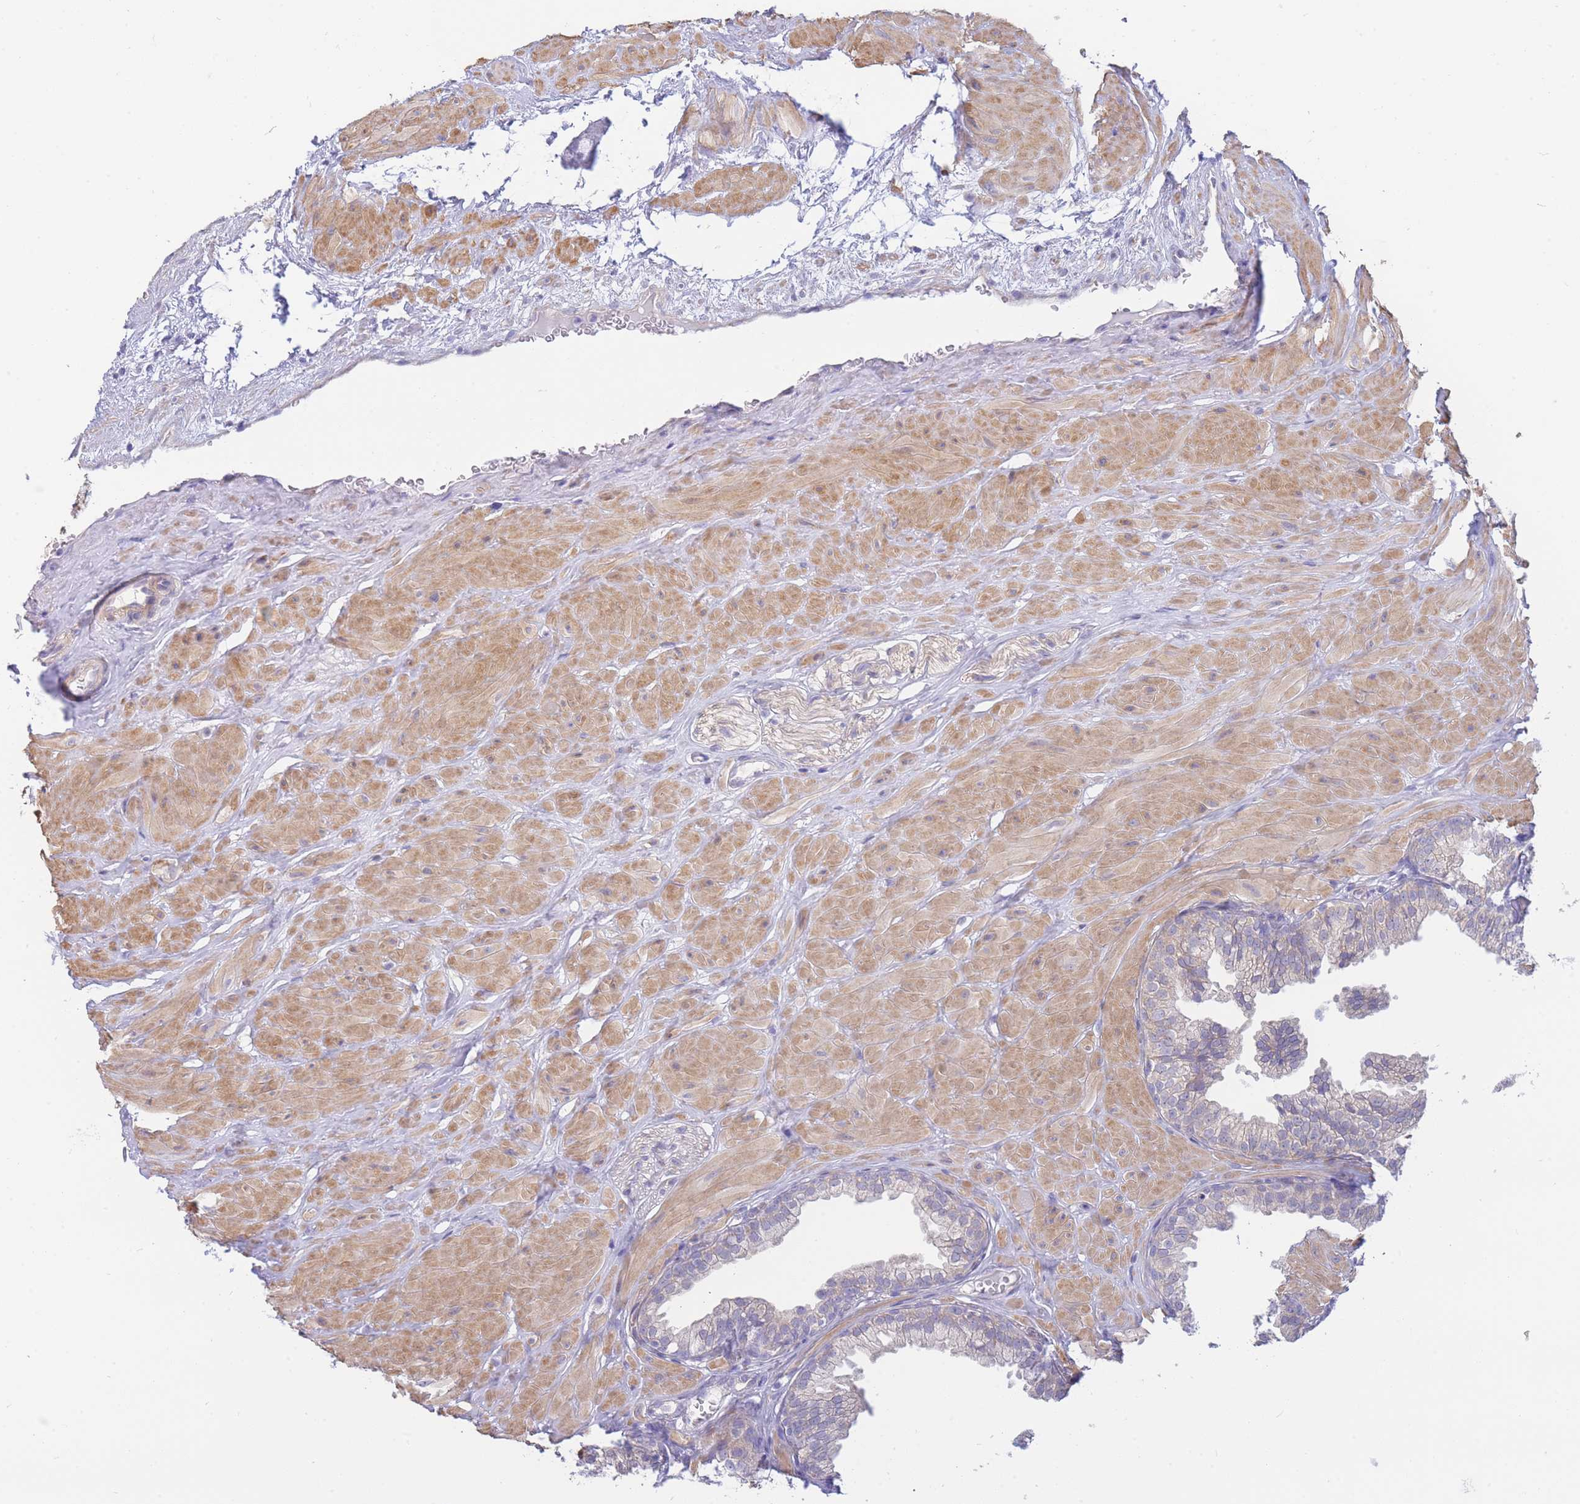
{"staining": {"intensity": "negative", "quantity": "none", "location": "none"}, "tissue": "prostate", "cell_type": "Glandular cells", "image_type": "normal", "snomed": [{"axis": "morphology", "description": "Normal tissue, NOS"}, {"axis": "topography", "description": "Prostate"}, {"axis": "topography", "description": "Peripheral nerve tissue"}], "caption": "Protein analysis of unremarkable prostate exhibits no significant staining in glandular cells. (DAB (3,3'-diaminobenzidine) immunohistochemistry with hematoxylin counter stain).", "gene": "SUGT1", "patient": {"sex": "male", "age": 55}}